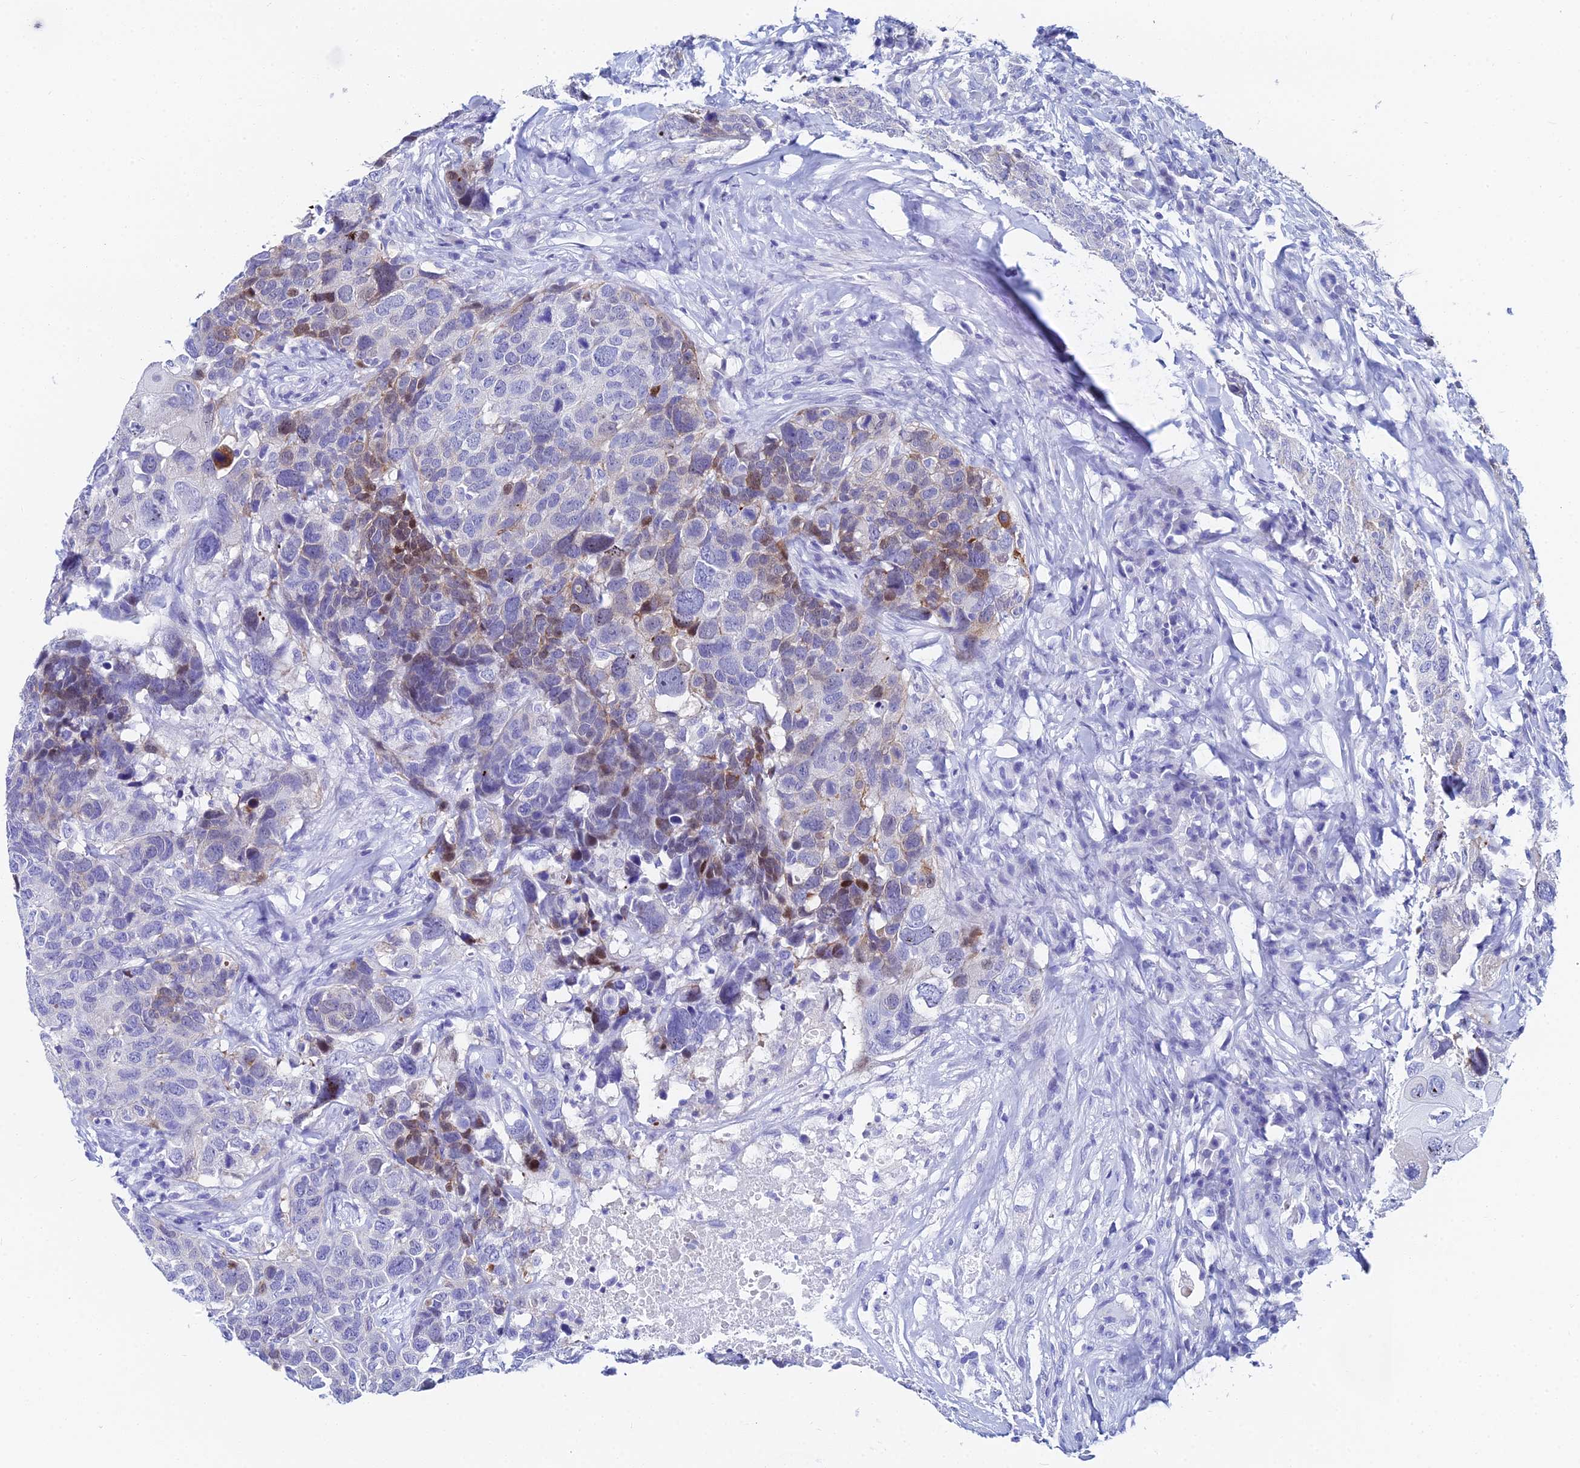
{"staining": {"intensity": "moderate", "quantity": "<25%", "location": "nuclear"}, "tissue": "head and neck cancer", "cell_type": "Tumor cells", "image_type": "cancer", "snomed": [{"axis": "morphology", "description": "Squamous cell carcinoma, NOS"}, {"axis": "topography", "description": "Head-Neck"}], "caption": "The image shows immunohistochemical staining of head and neck squamous cell carcinoma. There is moderate nuclear expression is appreciated in about <25% of tumor cells.", "gene": "HSPA1L", "patient": {"sex": "male", "age": 66}}